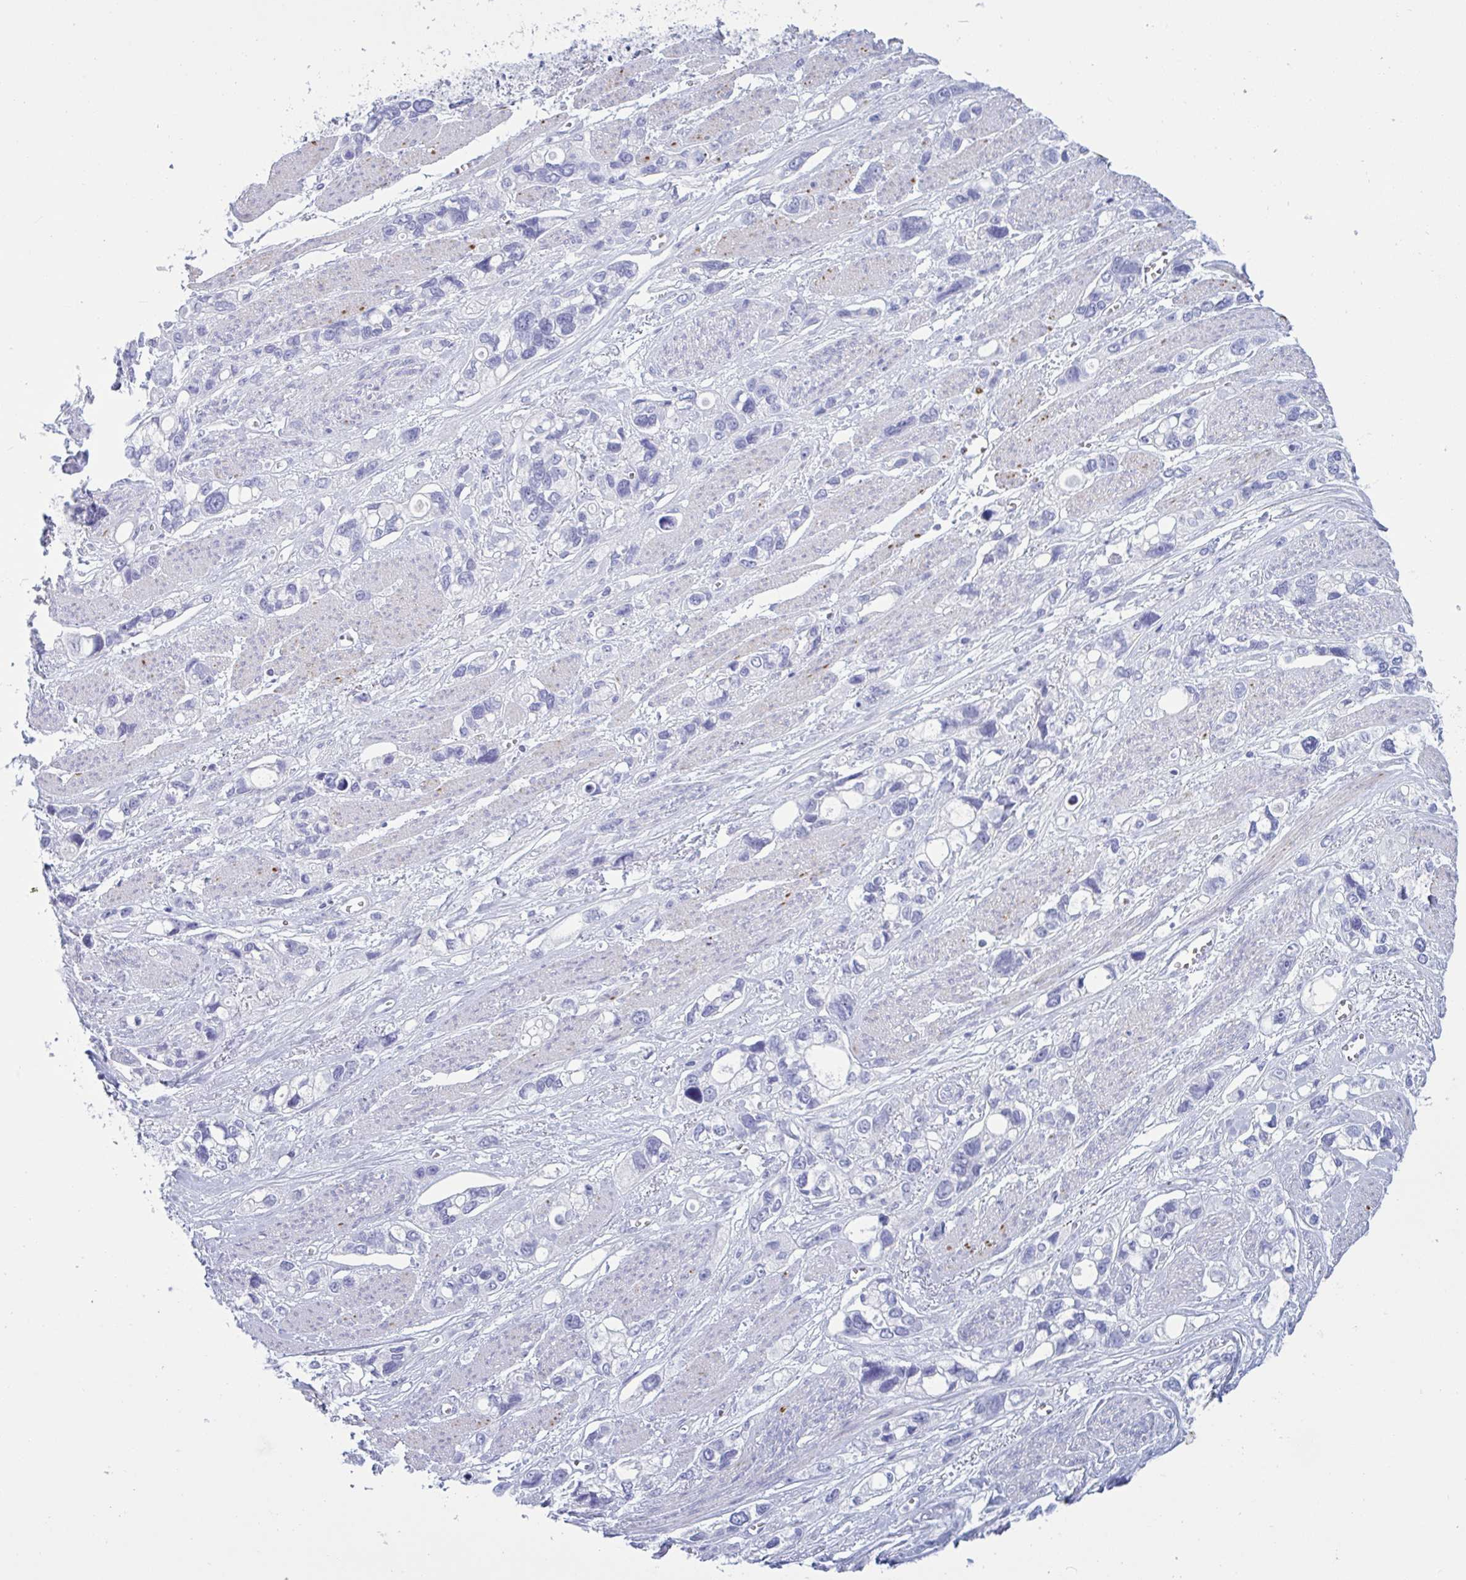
{"staining": {"intensity": "negative", "quantity": "none", "location": "none"}, "tissue": "stomach cancer", "cell_type": "Tumor cells", "image_type": "cancer", "snomed": [{"axis": "morphology", "description": "Adenocarcinoma, NOS"}, {"axis": "topography", "description": "Stomach, upper"}], "caption": "Immunohistochemistry (IHC) of adenocarcinoma (stomach) displays no positivity in tumor cells. Brightfield microscopy of IHC stained with DAB (brown) and hematoxylin (blue), captured at high magnification.", "gene": "OXLD1", "patient": {"sex": "female", "age": 81}}